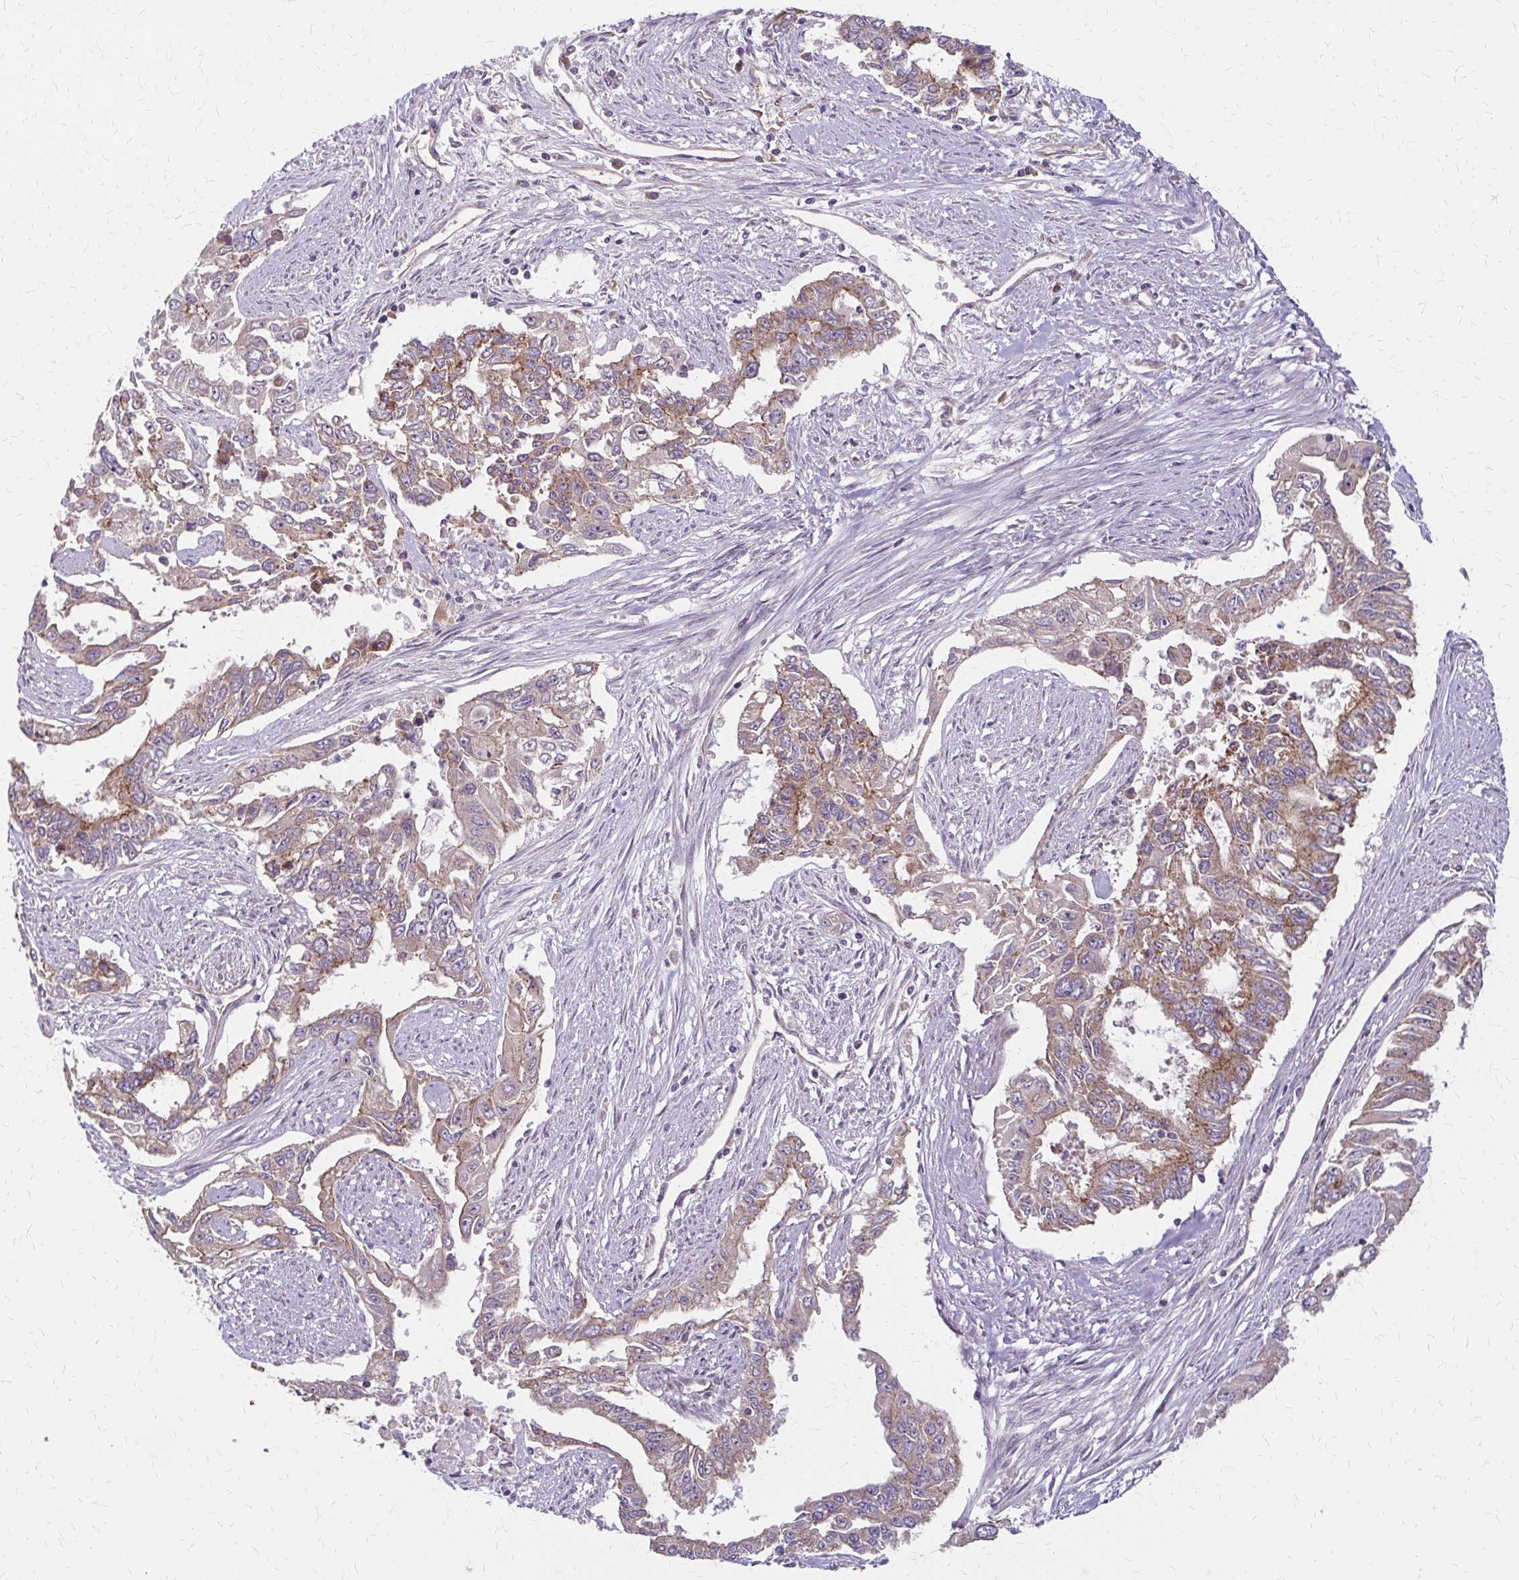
{"staining": {"intensity": "moderate", "quantity": ">75%", "location": "cytoplasmic/membranous"}, "tissue": "endometrial cancer", "cell_type": "Tumor cells", "image_type": "cancer", "snomed": [{"axis": "morphology", "description": "Adenocarcinoma, NOS"}, {"axis": "topography", "description": "Uterus"}], "caption": "Tumor cells show medium levels of moderate cytoplasmic/membranous positivity in approximately >75% of cells in endometrial adenocarcinoma.", "gene": "ZNF383", "patient": {"sex": "female", "age": 59}}